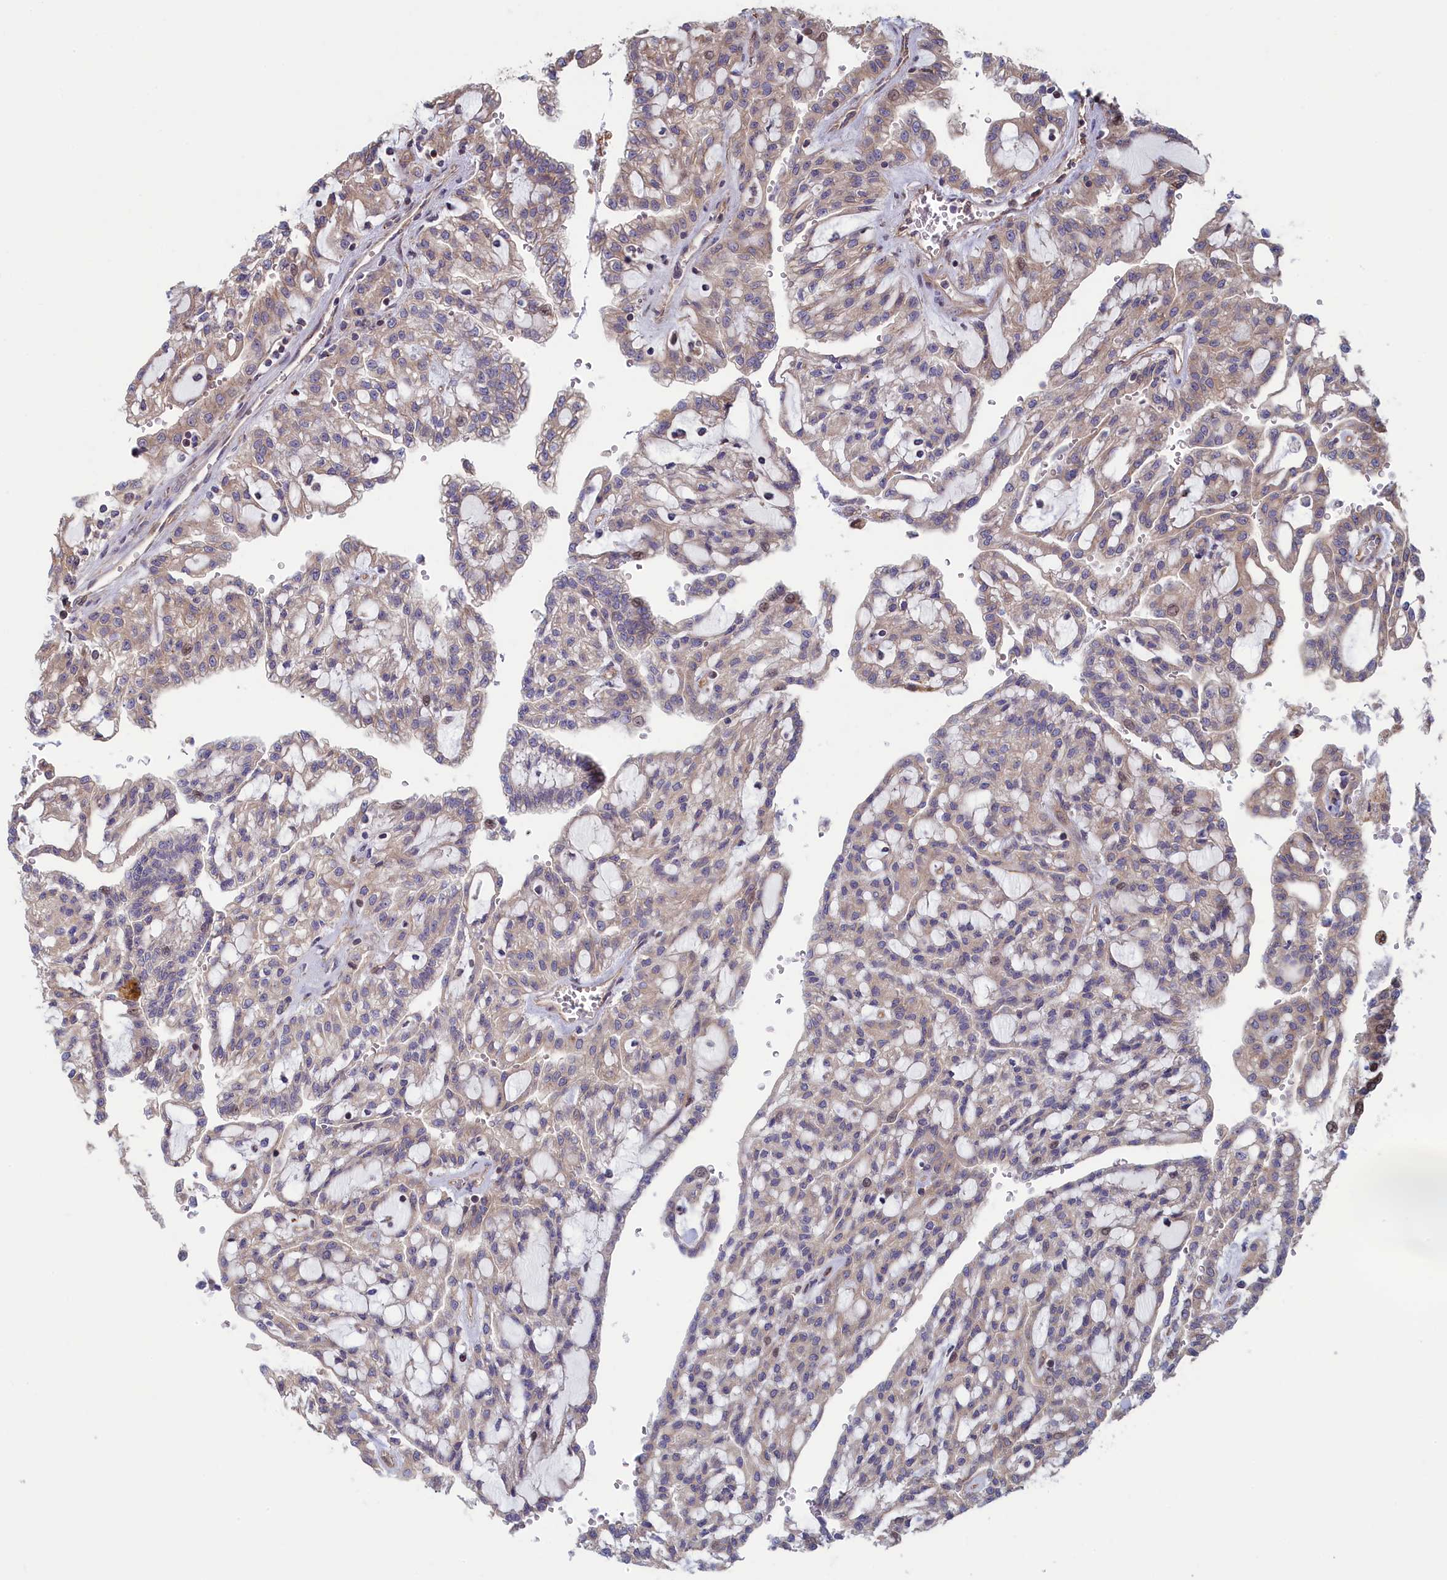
{"staining": {"intensity": "weak", "quantity": "25%-75%", "location": "cytoplasmic/membranous"}, "tissue": "renal cancer", "cell_type": "Tumor cells", "image_type": "cancer", "snomed": [{"axis": "morphology", "description": "Adenocarcinoma, NOS"}, {"axis": "topography", "description": "Kidney"}], "caption": "Immunohistochemical staining of human adenocarcinoma (renal) shows low levels of weak cytoplasmic/membranous positivity in about 25%-75% of tumor cells.", "gene": "RILPL1", "patient": {"sex": "male", "age": 63}}